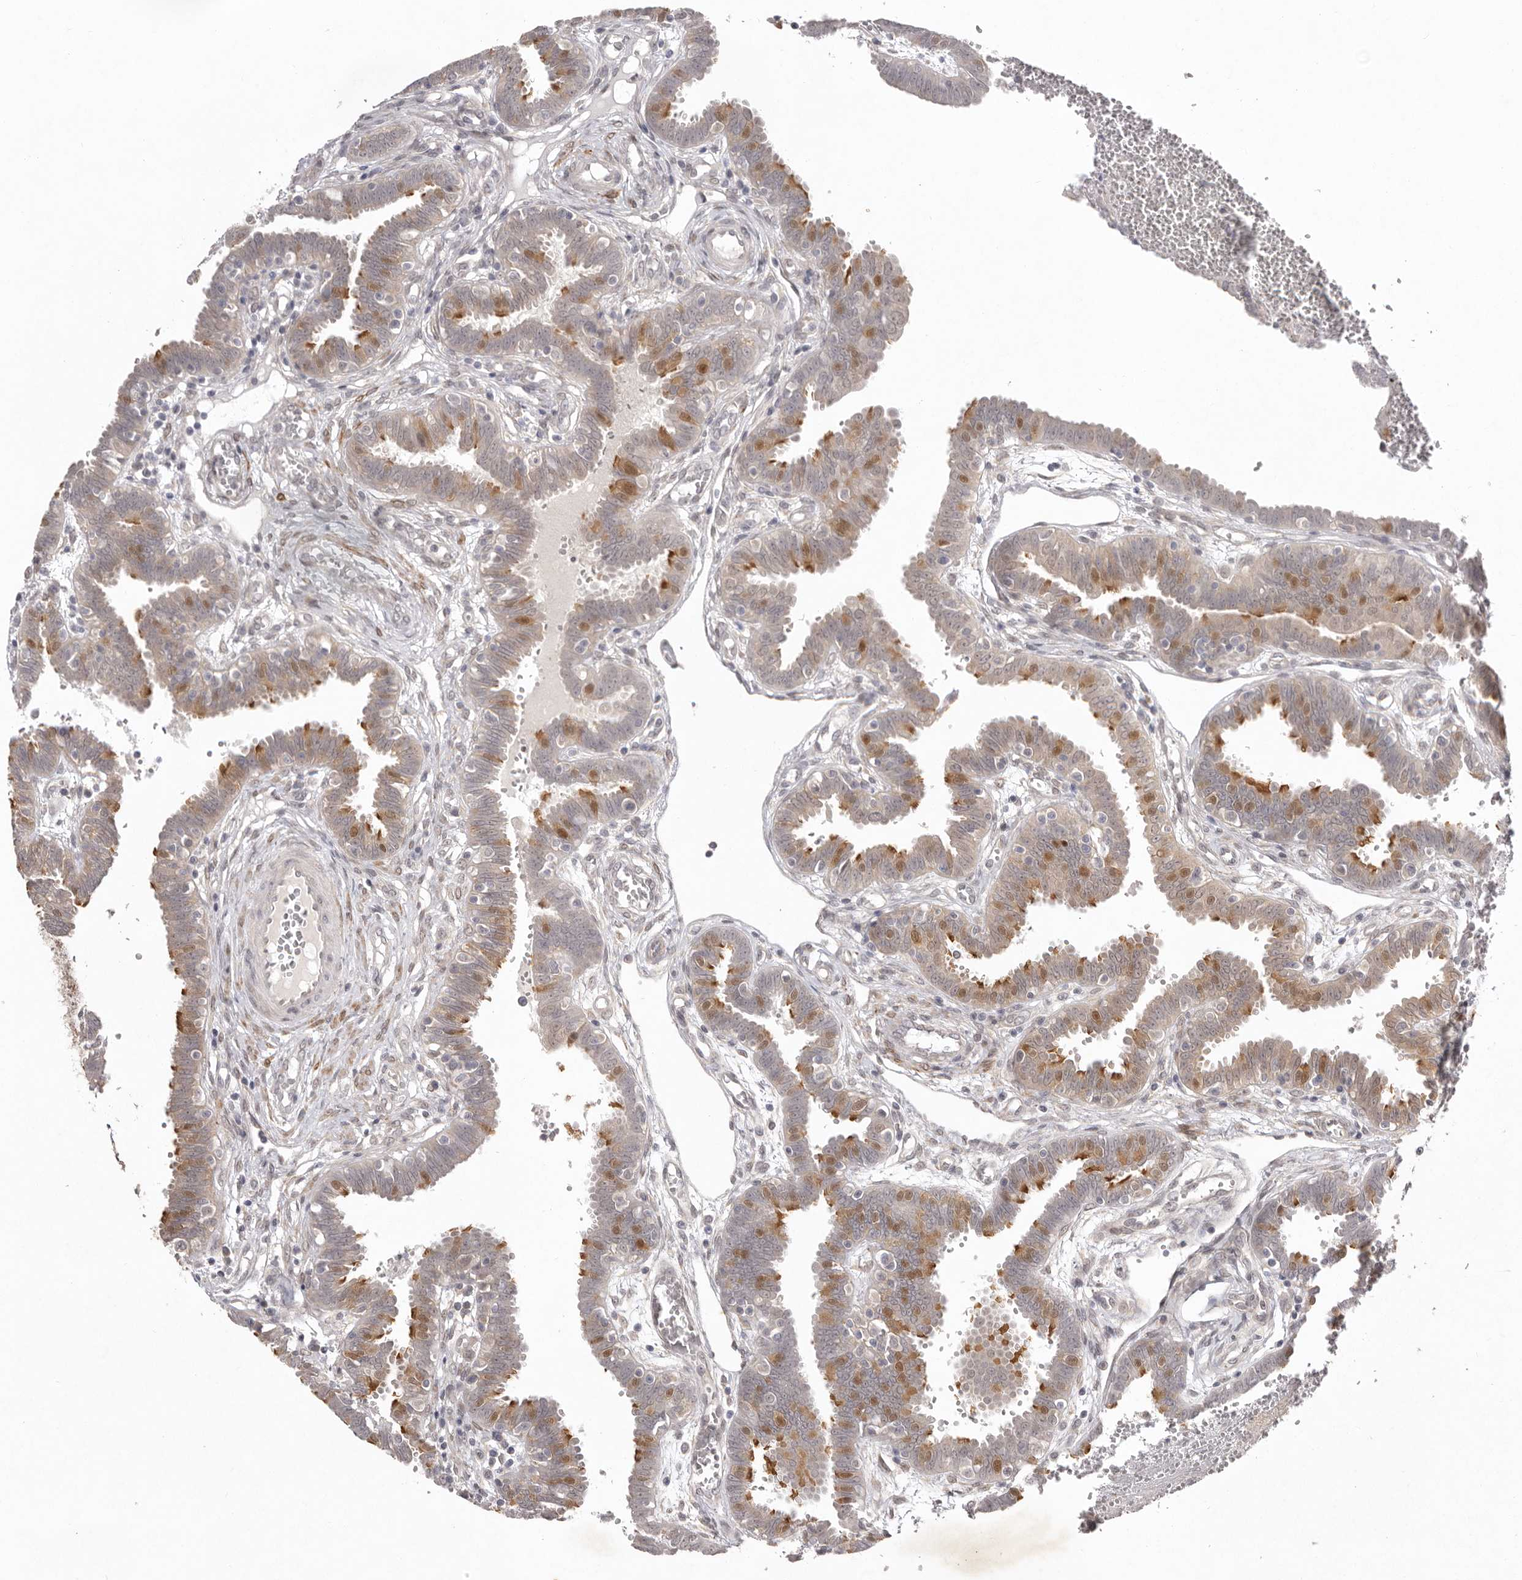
{"staining": {"intensity": "moderate", "quantity": ">75%", "location": "cytoplasmic/membranous,nuclear"}, "tissue": "fallopian tube", "cell_type": "Glandular cells", "image_type": "normal", "snomed": [{"axis": "morphology", "description": "Normal tissue, NOS"}, {"axis": "topography", "description": "Fallopian tube"}, {"axis": "topography", "description": "Placenta"}], "caption": "High-power microscopy captured an IHC histopathology image of unremarkable fallopian tube, revealing moderate cytoplasmic/membranous,nuclear expression in about >75% of glandular cells.", "gene": "NSUN4", "patient": {"sex": "female", "age": 32}}